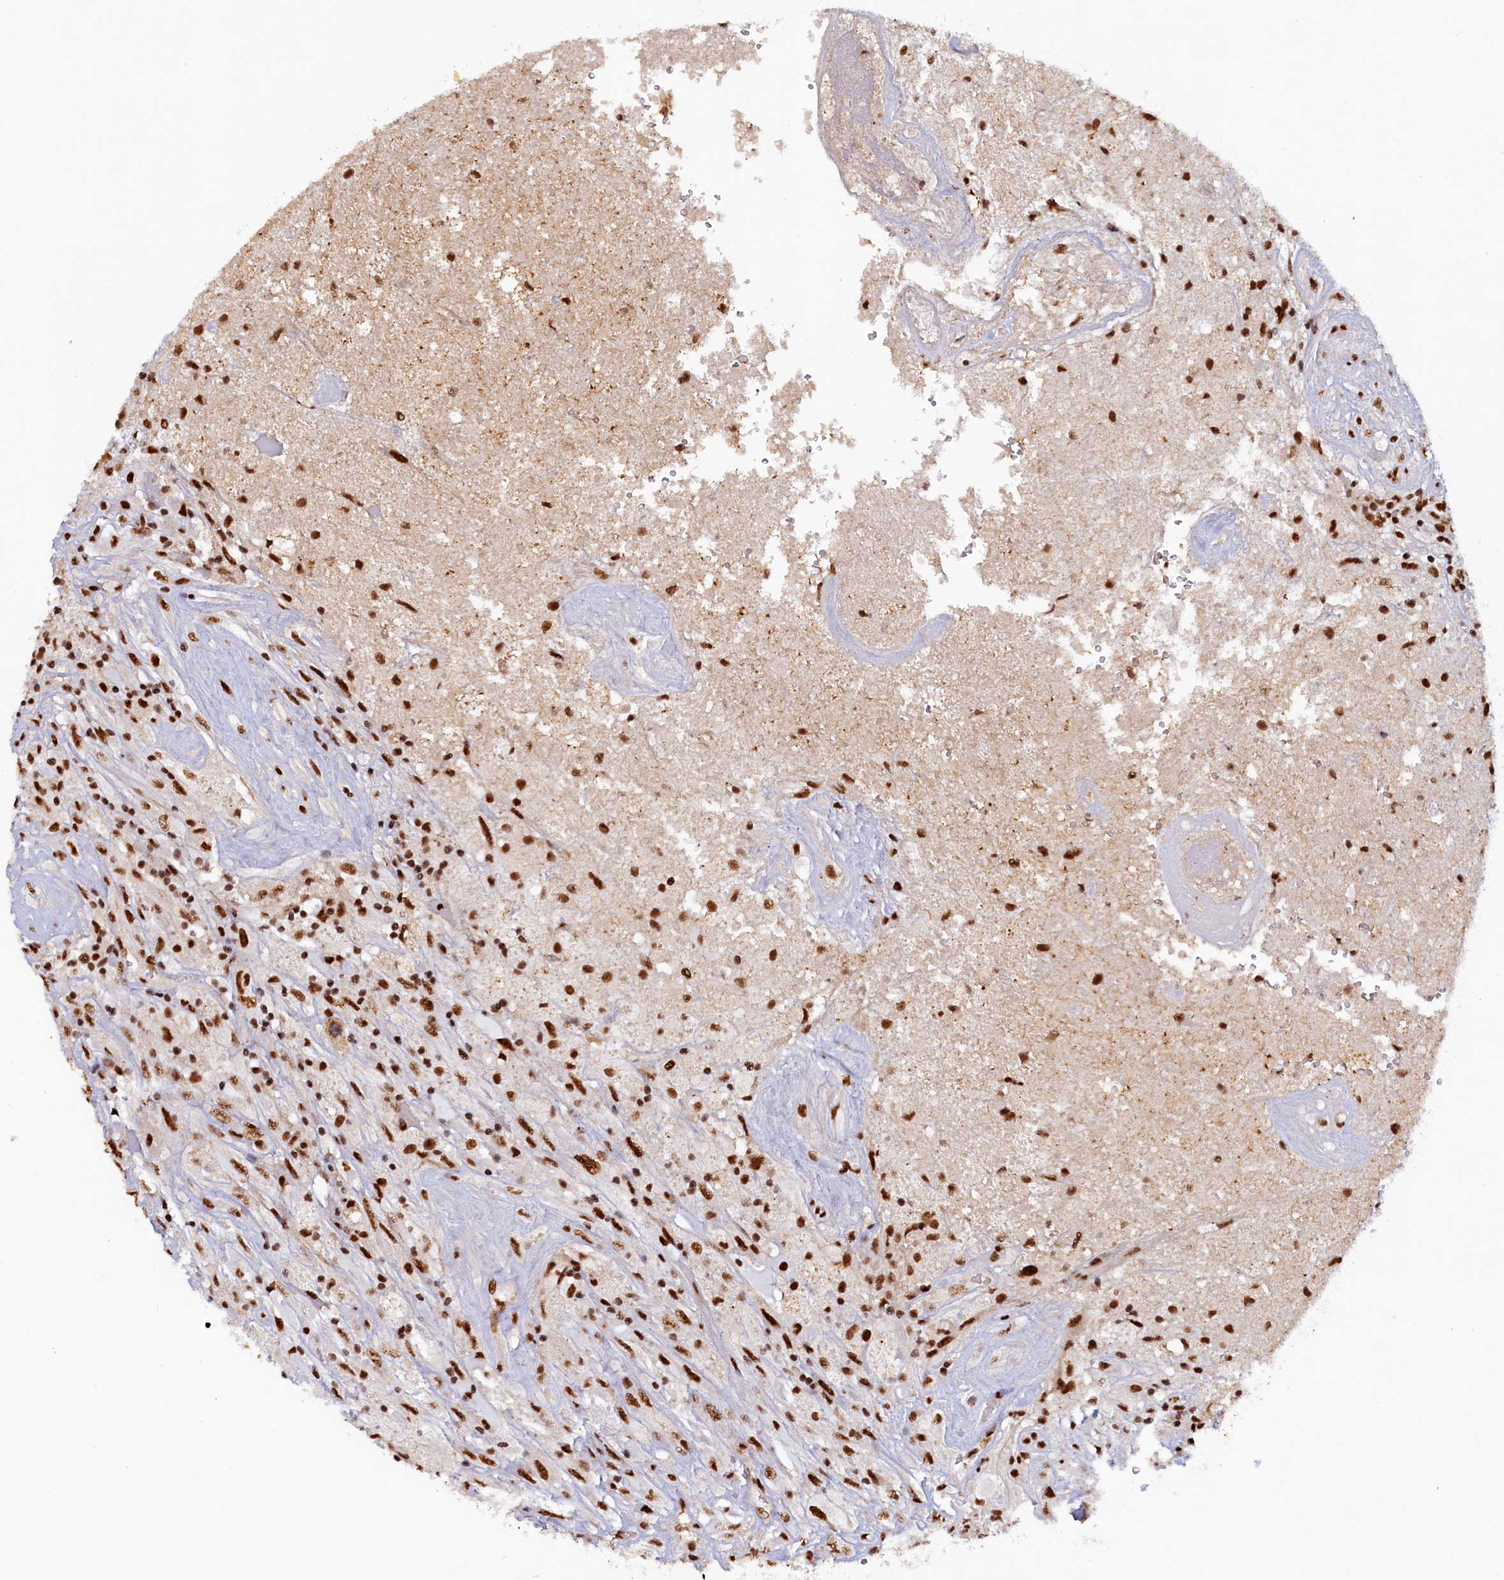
{"staining": {"intensity": "strong", "quantity": ">75%", "location": "nuclear"}, "tissue": "glioma", "cell_type": "Tumor cells", "image_type": "cancer", "snomed": [{"axis": "morphology", "description": "Glioma, malignant, High grade"}, {"axis": "topography", "description": "Brain"}], "caption": "IHC (DAB) staining of glioma displays strong nuclear protein positivity in approximately >75% of tumor cells.", "gene": "ZC3H18", "patient": {"sex": "male", "age": 56}}